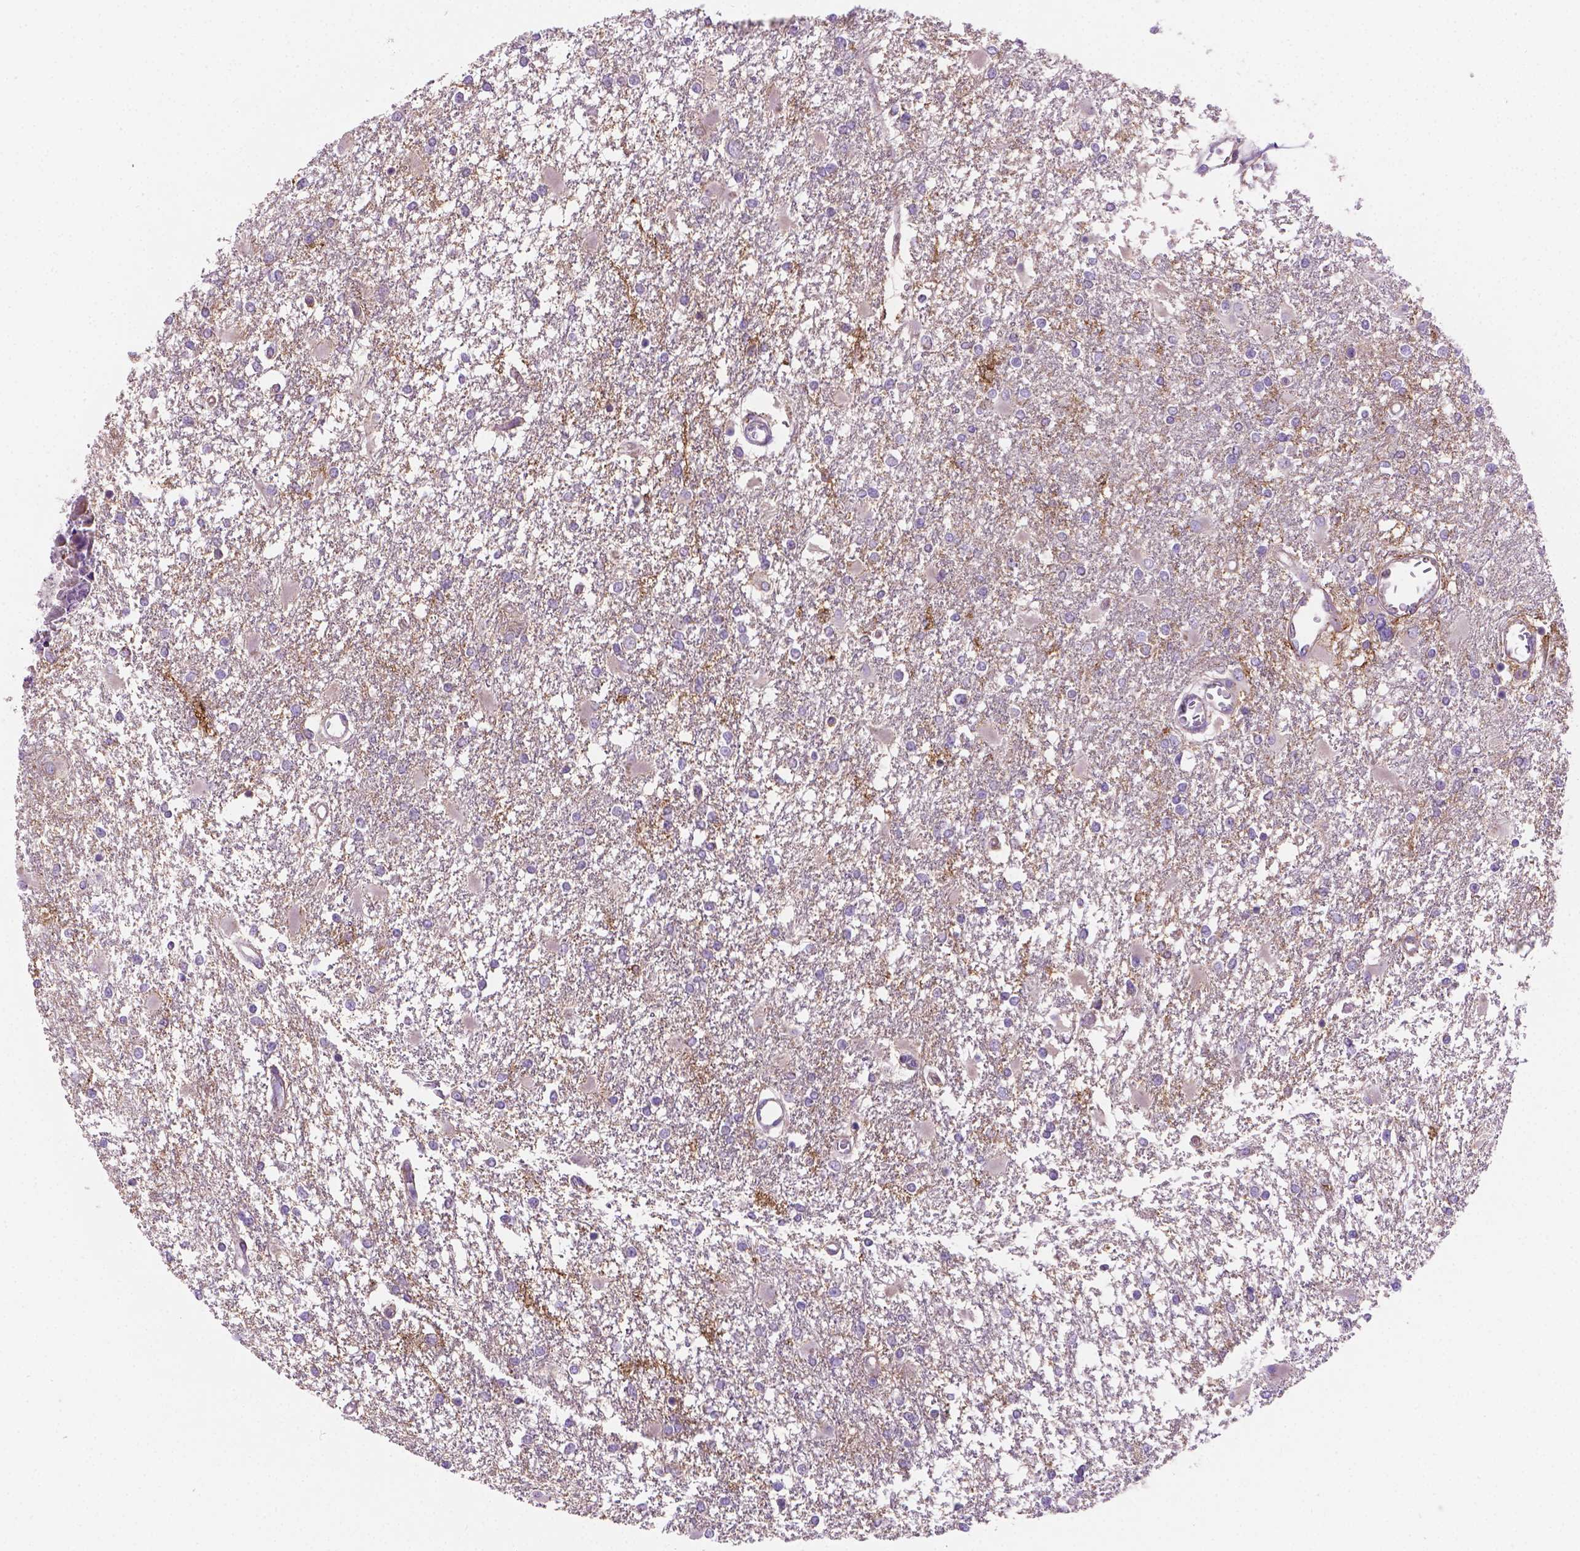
{"staining": {"intensity": "negative", "quantity": "none", "location": "none"}, "tissue": "glioma", "cell_type": "Tumor cells", "image_type": "cancer", "snomed": [{"axis": "morphology", "description": "Glioma, malignant, High grade"}, {"axis": "topography", "description": "Cerebral cortex"}], "caption": "DAB immunohistochemical staining of high-grade glioma (malignant) shows no significant expression in tumor cells.", "gene": "CSPG5", "patient": {"sex": "male", "age": 79}}